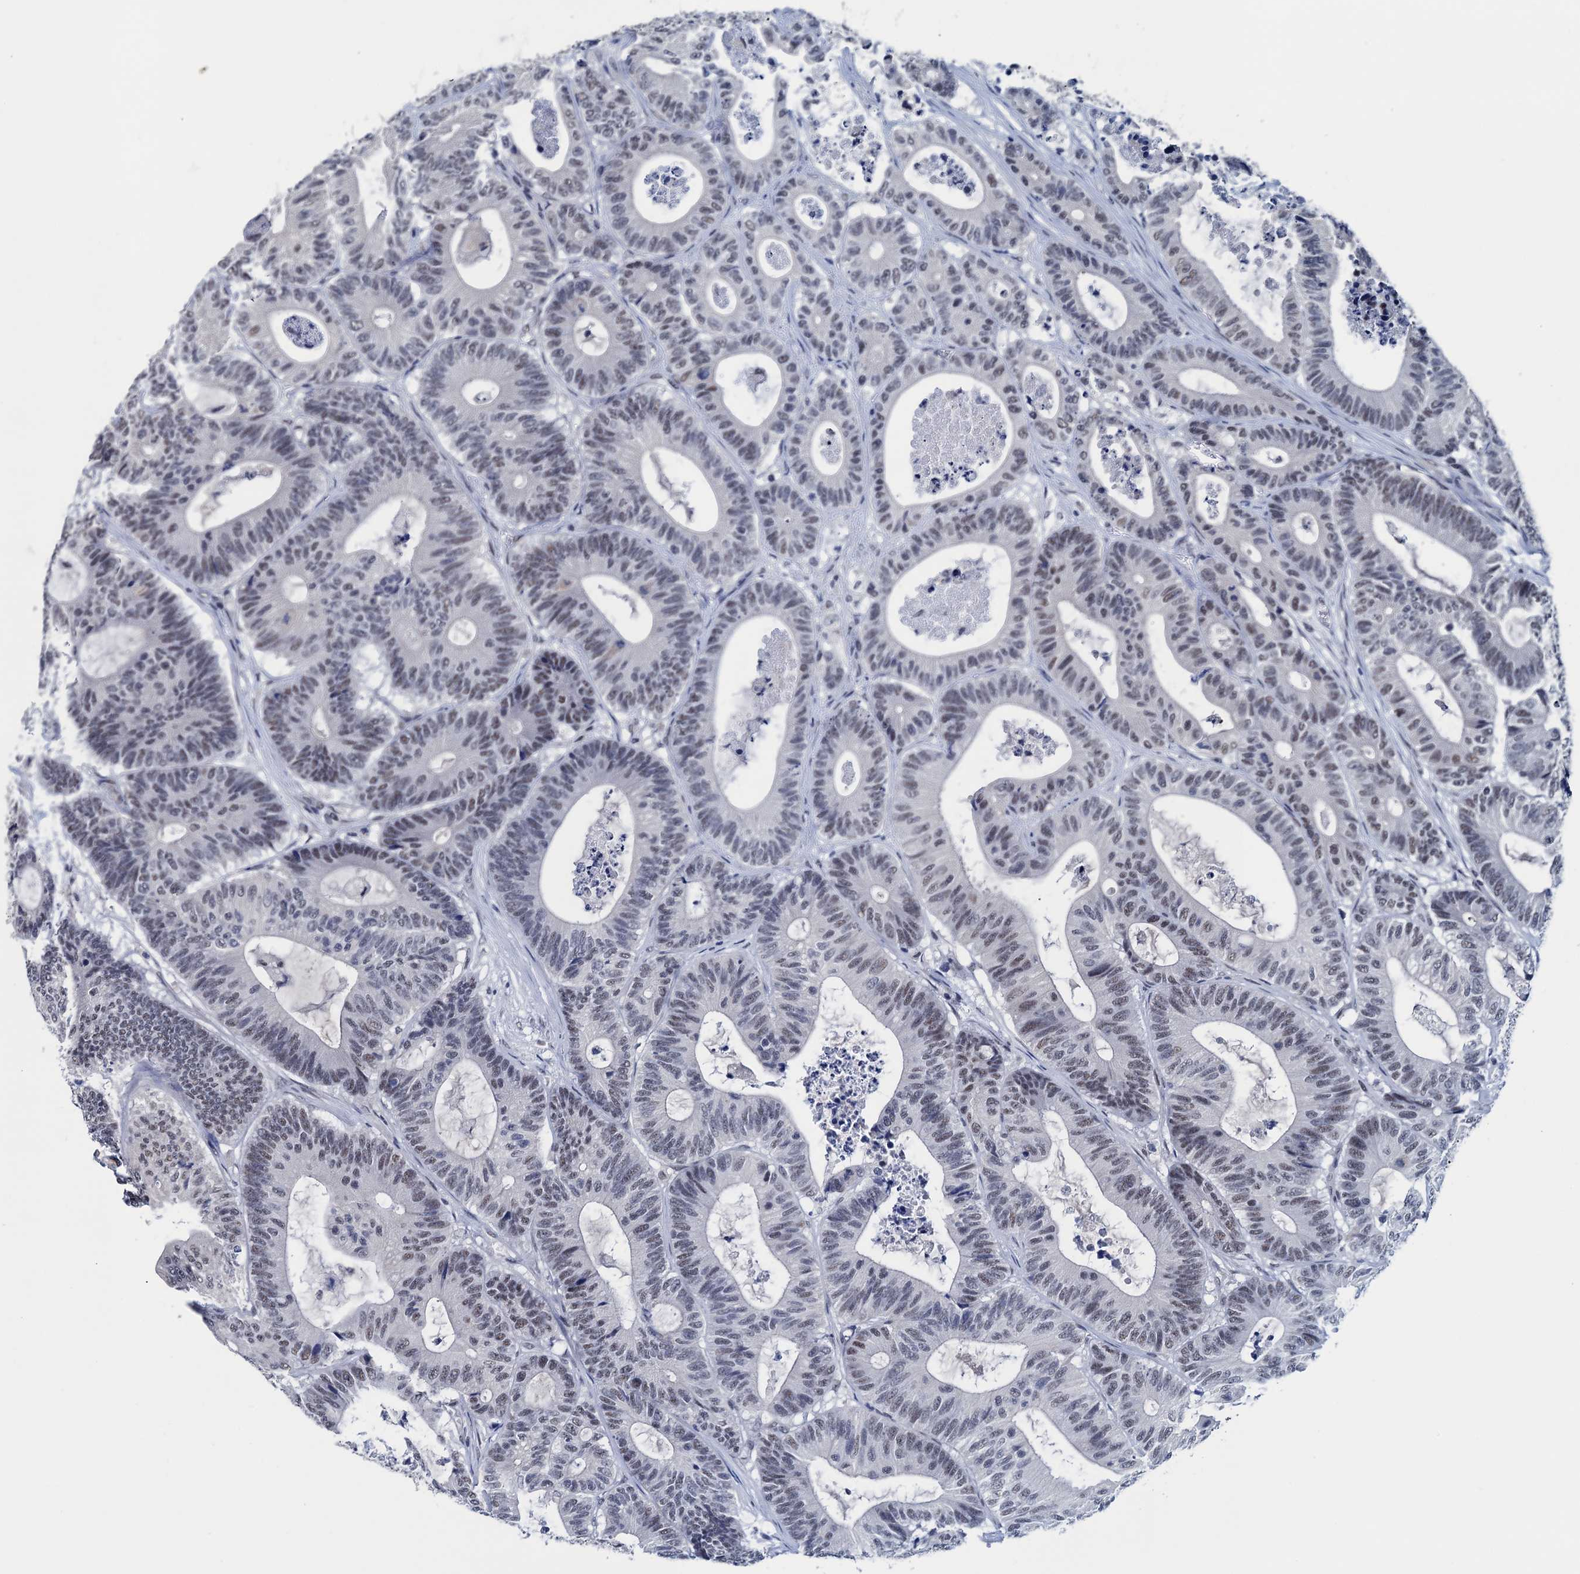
{"staining": {"intensity": "weak", "quantity": ">75%", "location": "nuclear"}, "tissue": "colorectal cancer", "cell_type": "Tumor cells", "image_type": "cancer", "snomed": [{"axis": "morphology", "description": "Adenocarcinoma, NOS"}, {"axis": "topography", "description": "Colon"}], "caption": "Human colorectal adenocarcinoma stained with a brown dye demonstrates weak nuclear positive staining in about >75% of tumor cells.", "gene": "FNBP4", "patient": {"sex": "female", "age": 84}}